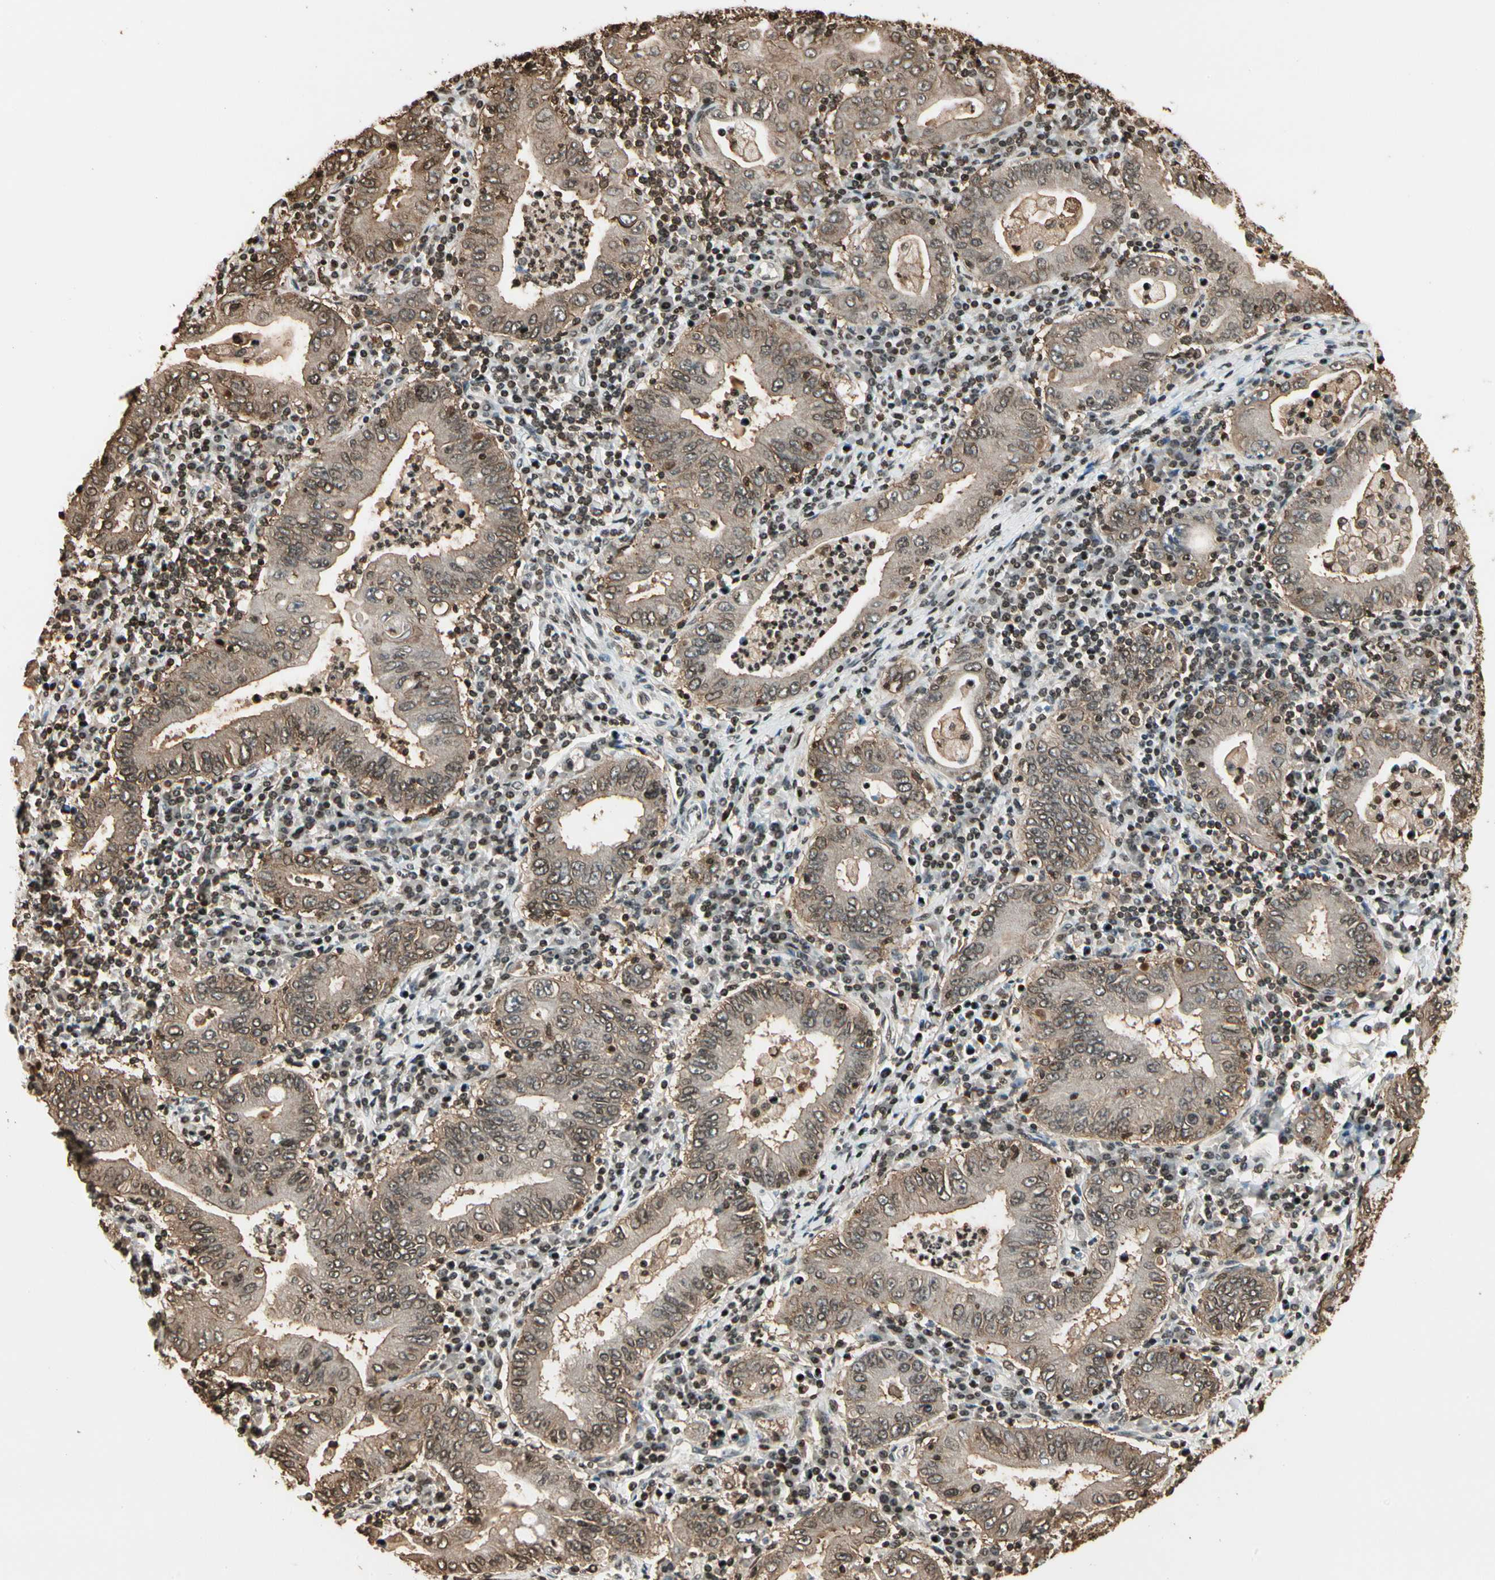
{"staining": {"intensity": "moderate", "quantity": ">75%", "location": "cytoplasmic/membranous,nuclear"}, "tissue": "stomach cancer", "cell_type": "Tumor cells", "image_type": "cancer", "snomed": [{"axis": "morphology", "description": "Normal tissue, NOS"}, {"axis": "morphology", "description": "Adenocarcinoma, NOS"}, {"axis": "topography", "description": "Esophagus"}, {"axis": "topography", "description": "Stomach, upper"}, {"axis": "topography", "description": "Peripheral nerve tissue"}], "caption": "Stomach adenocarcinoma stained for a protein (brown) demonstrates moderate cytoplasmic/membranous and nuclear positive expression in about >75% of tumor cells.", "gene": "FER", "patient": {"sex": "male", "age": 62}}